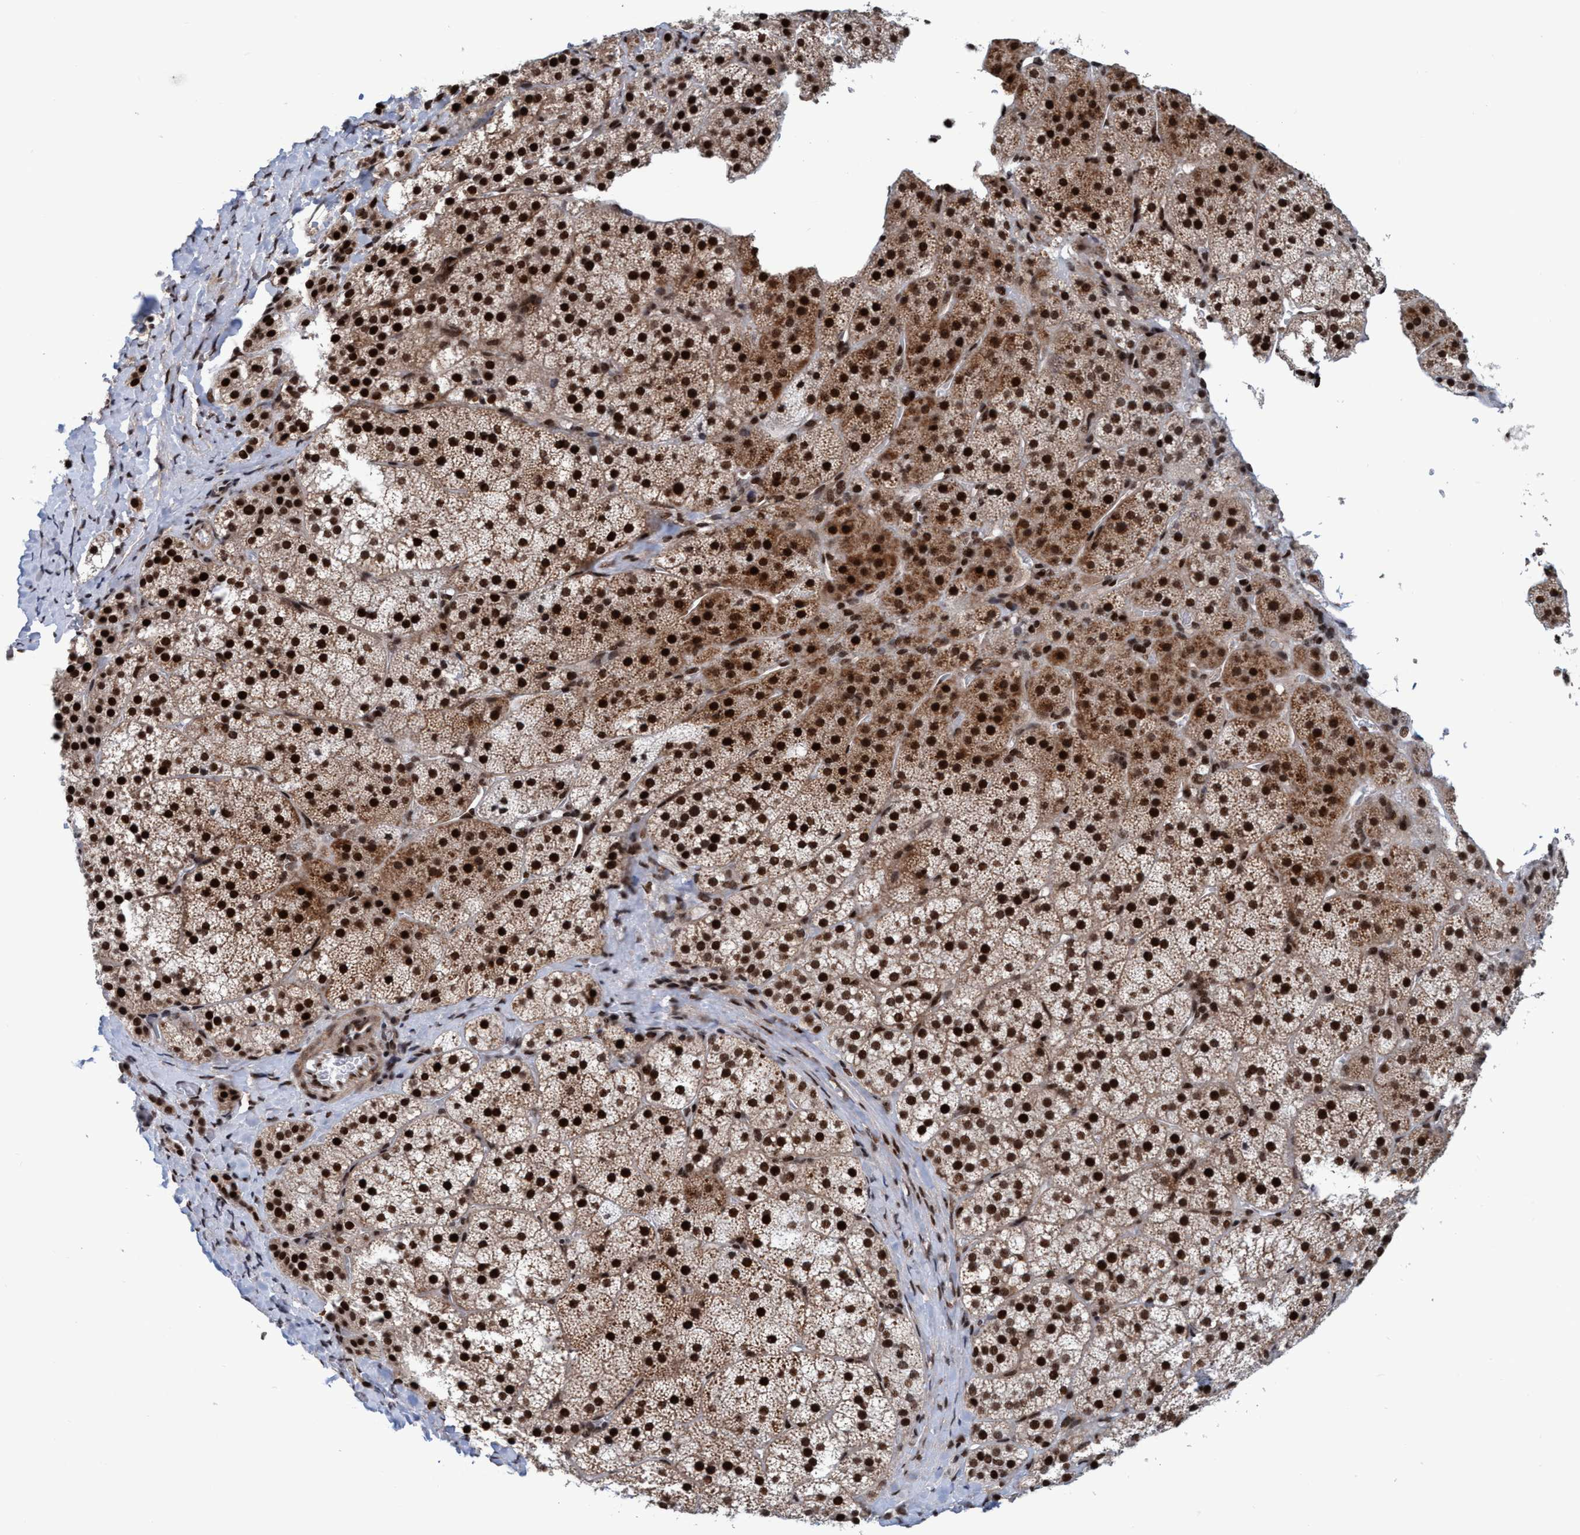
{"staining": {"intensity": "strong", "quantity": ">75%", "location": "cytoplasmic/membranous,nuclear"}, "tissue": "adrenal gland", "cell_type": "Glandular cells", "image_type": "normal", "snomed": [{"axis": "morphology", "description": "Normal tissue, NOS"}, {"axis": "topography", "description": "Adrenal gland"}], "caption": "A histopathology image of human adrenal gland stained for a protein reveals strong cytoplasmic/membranous,nuclear brown staining in glandular cells. Immunohistochemistry stains the protein in brown and the nuclei are stained blue.", "gene": "TOPBP1", "patient": {"sex": "female", "age": 44}}